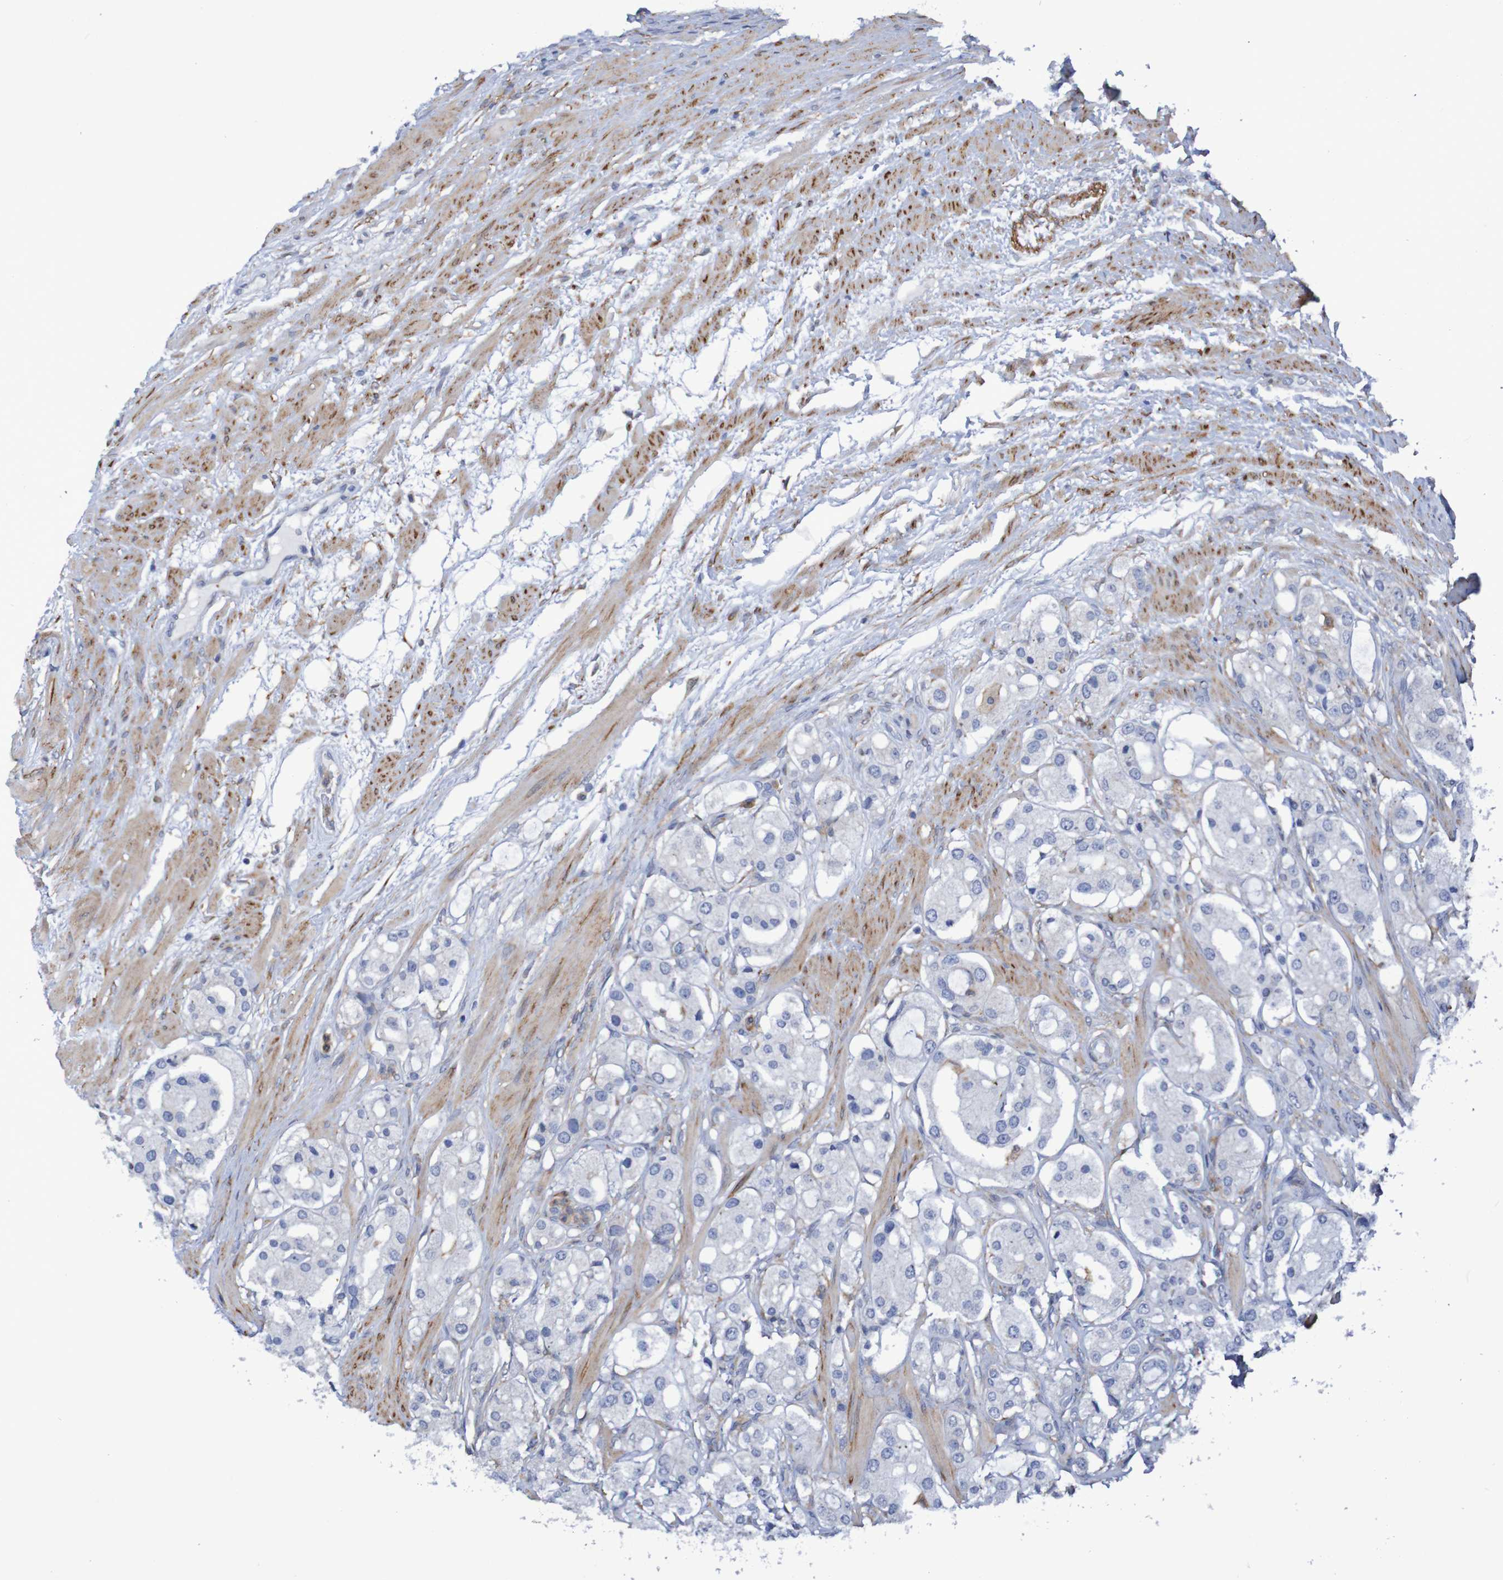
{"staining": {"intensity": "negative", "quantity": "none", "location": "none"}, "tissue": "prostate cancer", "cell_type": "Tumor cells", "image_type": "cancer", "snomed": [{"axis": "morphology", "description": "Adenocarcinoma, High grade"}, {"axis": "topography", "description": "Prostate"}], "caption": "Tumor cells show no significant protein positivity in high-grade adenocarcinoma (prostate).", "gene": "SCRG1", "patient": {"sex": "male", "age": 65}}